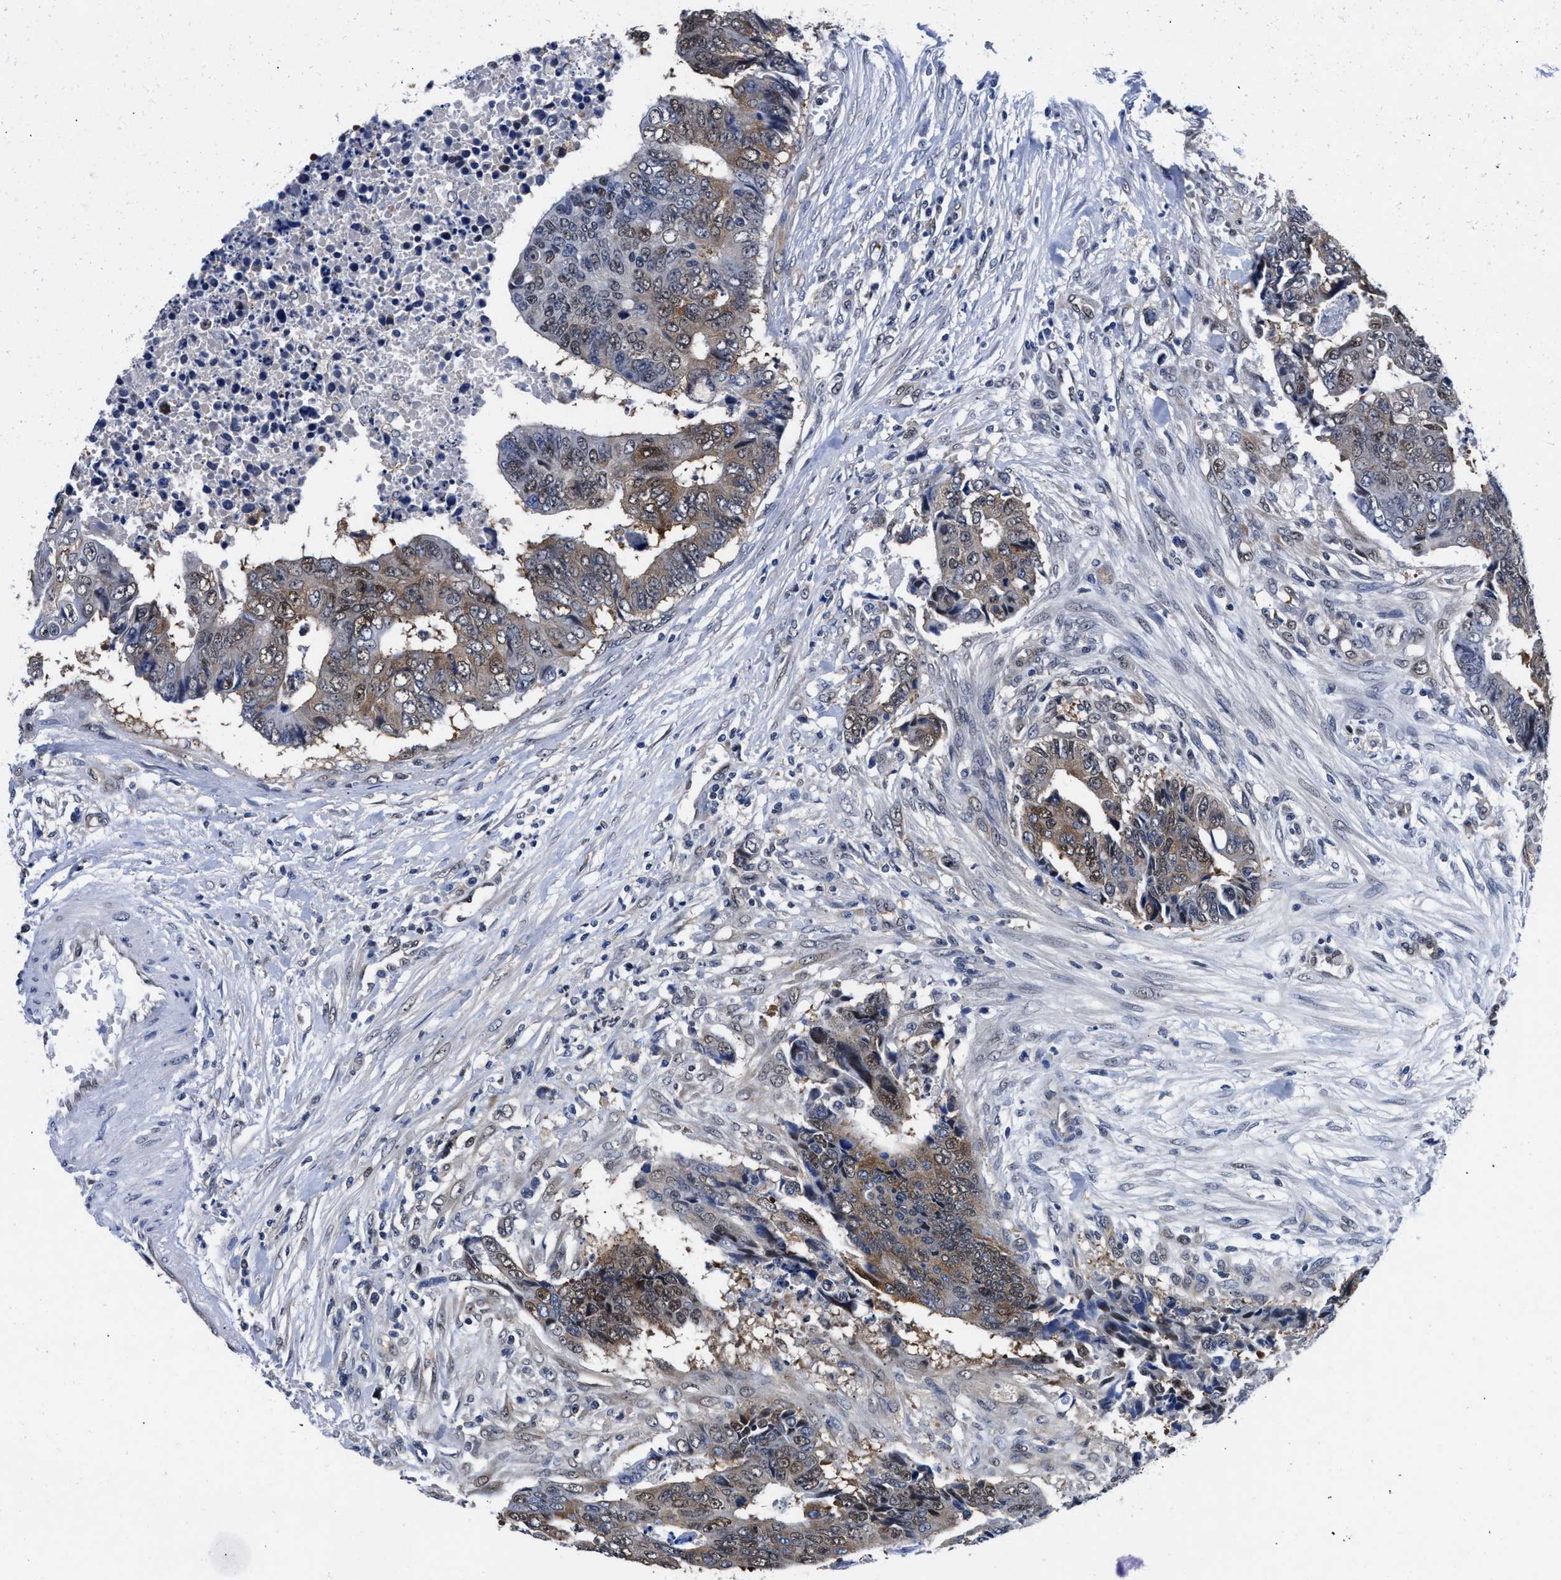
{"staining": {"intensity": "weak", "quantity": ">75%", "location": "cytoplasmic/membranous,nuclear"}, "tissue": "colorectal cancer", "cell_type": "Tumor cells", "image_type": "cancer", "snomed": [{"axis": "morphology", "description": "Adenocarcinoma, NOS"}, {"axis": "topography", "description": "Rectum"}], "caption": "The histopathology image displays immunohistochemical staining of colorectal adenocarcinoma. There is weak cytoplasmic/membranous and nuclear expression is present in approximately >75% of tumor cells.", "gene": "ACLY", "patient": {"sex": "male", "age": 84}}